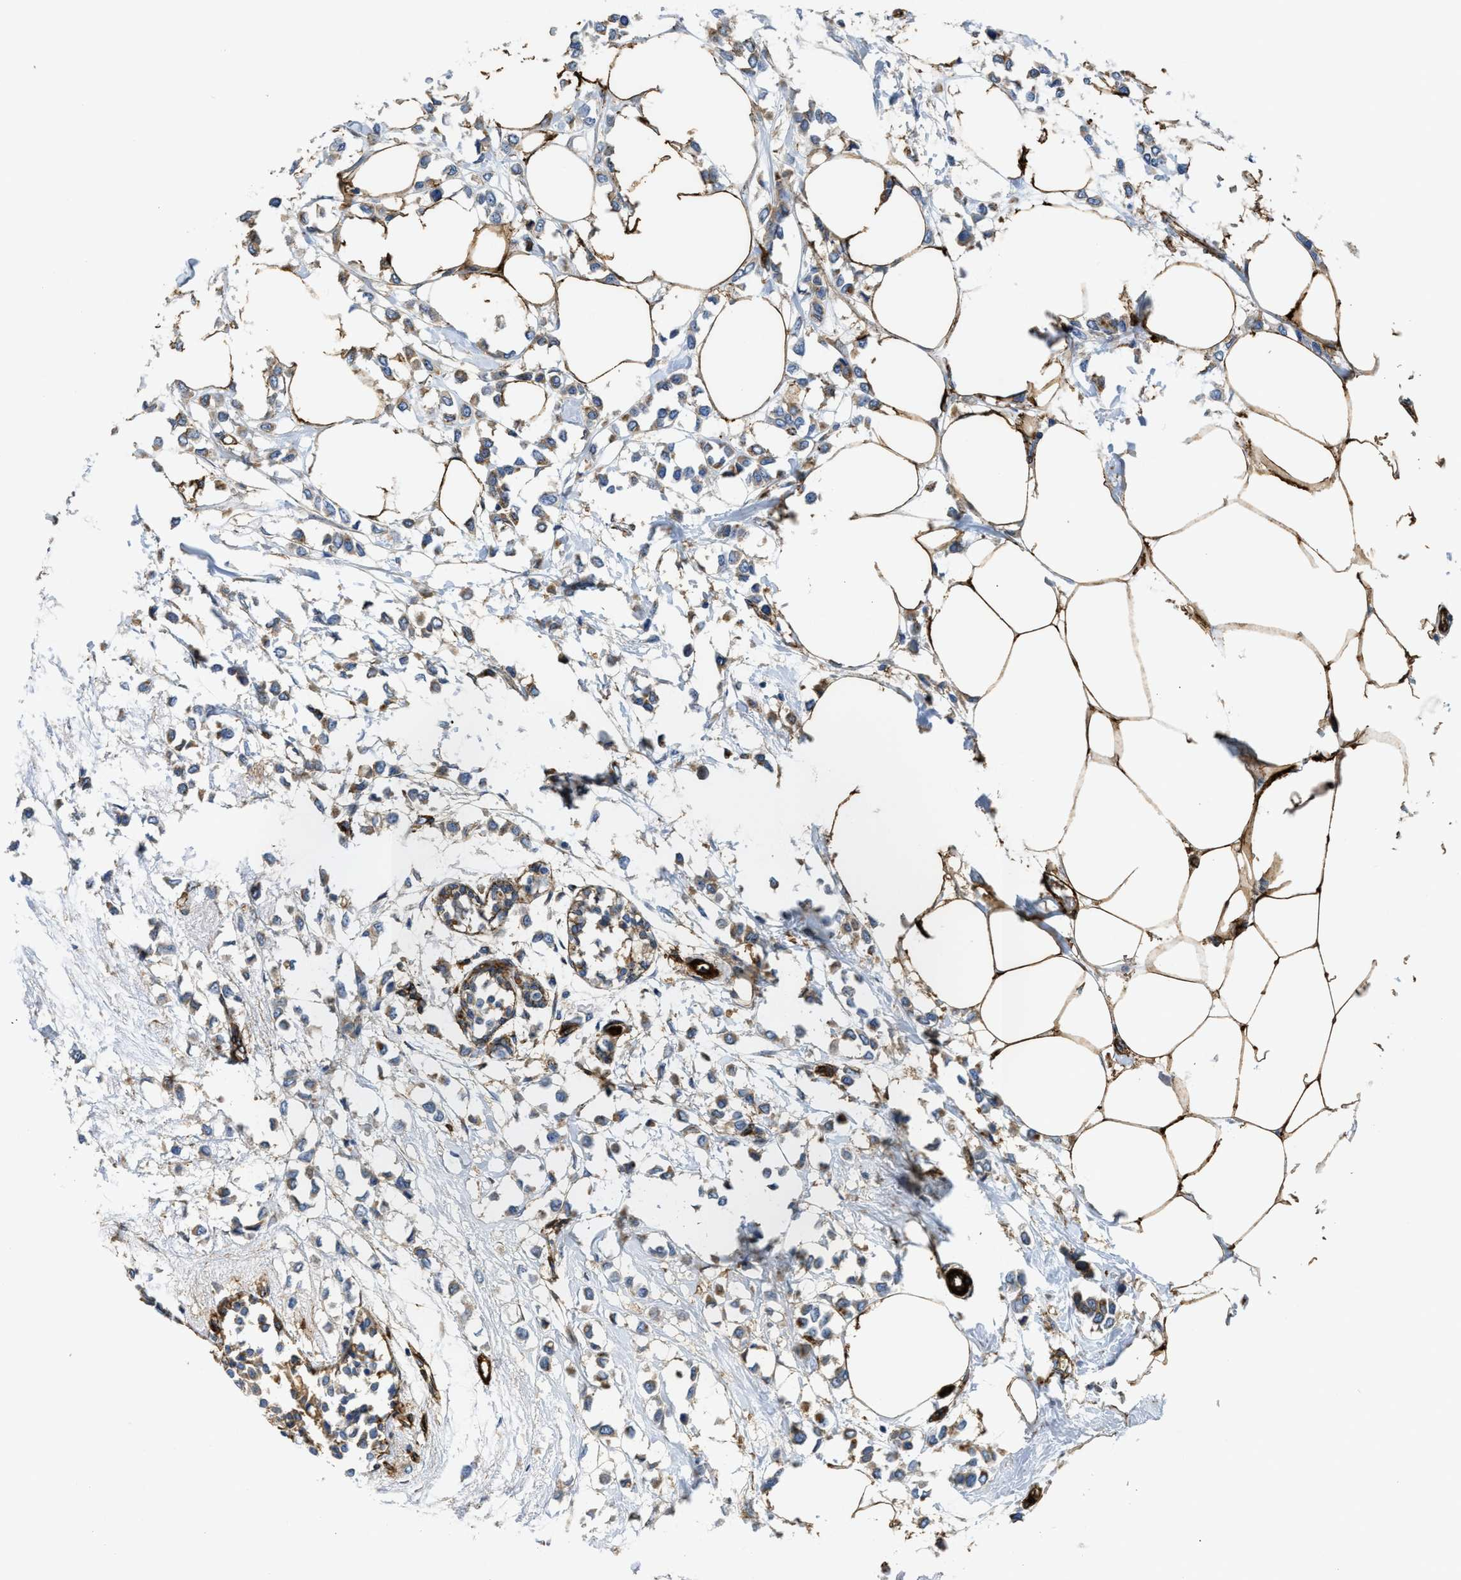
{"staining": {"intensity": "weak", "quantity": ">75%", "location": "cytoplasmic/membranous"}, "tissue": "breast cancer", "cell_type": "Tumor cells", "image_type": "cancer", "snomed": [{"axis": "morphology", "description": "Lobular carcinoma"}, {"axis": "topography", "description": "Breast"}], "caption": "This photomicrograph displays IHC staining of human lobular carcinoma (breast), with low weak cytoplasmic/membranous expression in approximately >75% of tumor cells.", "gene": "NAB1", "patient": {"sex": "female", "age": 51}}